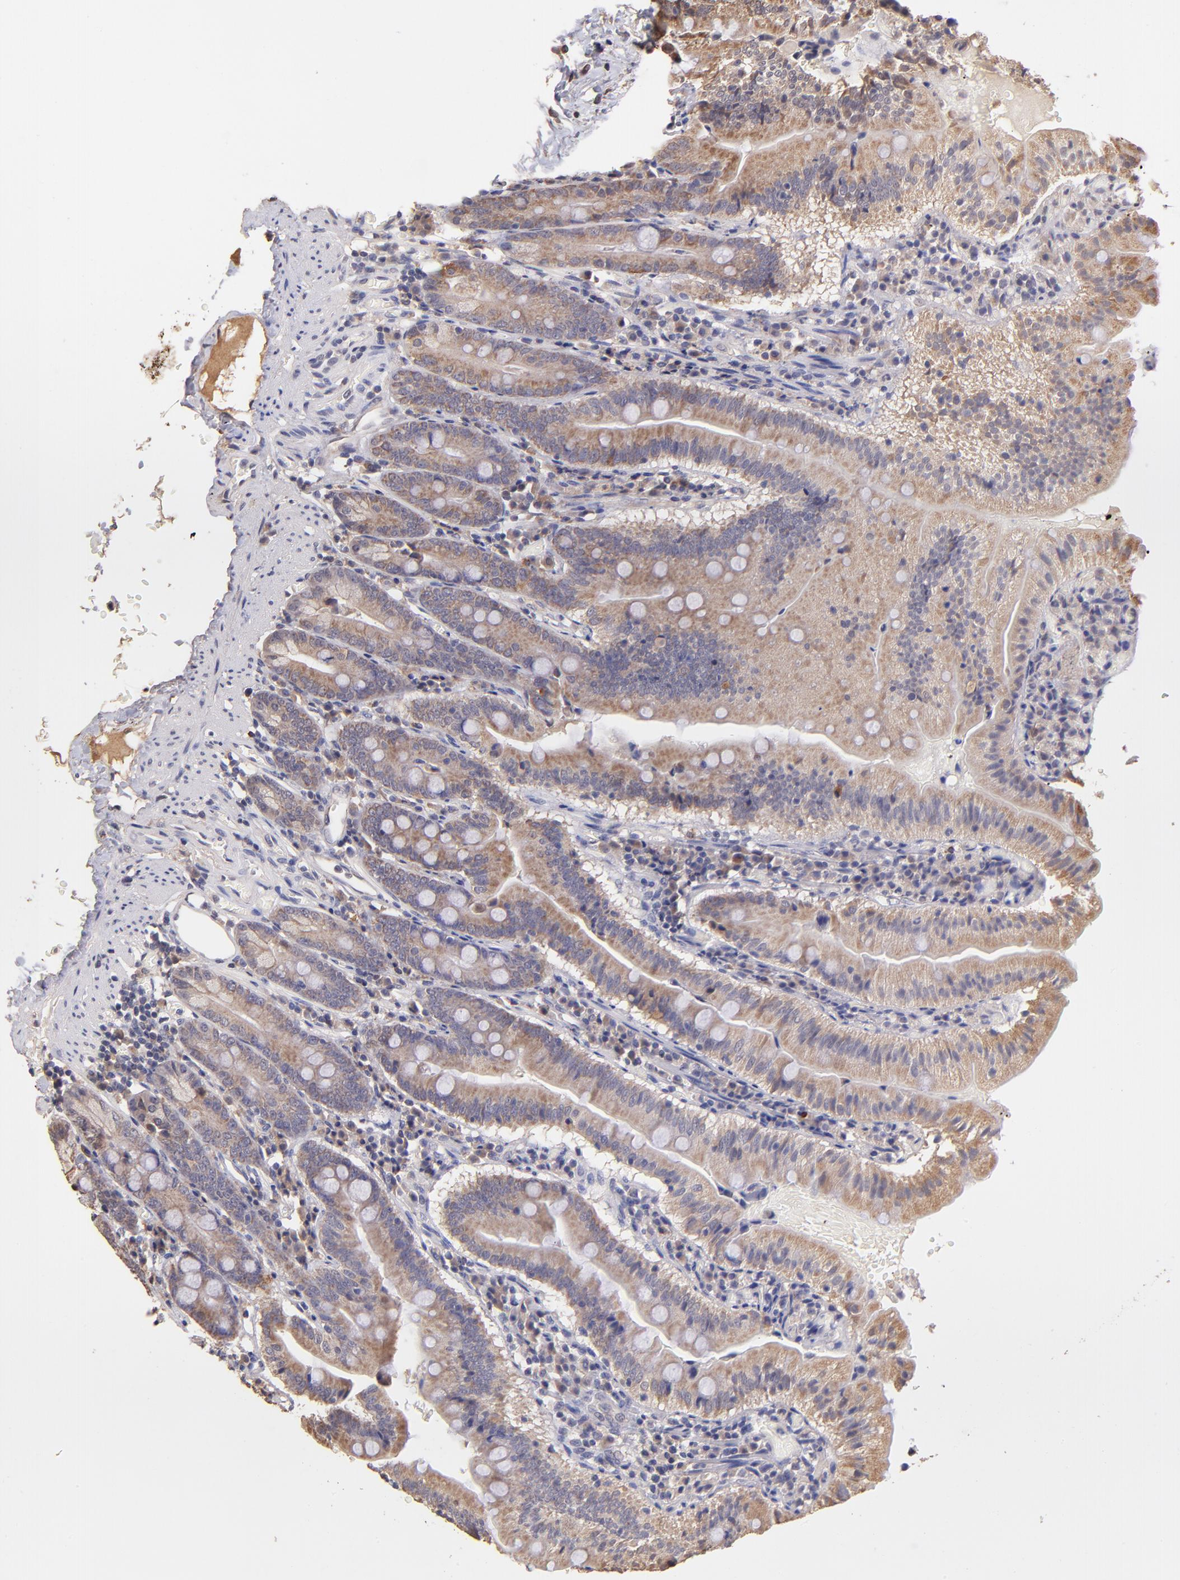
{"staining": {"intensity": "weak", "quantity": ">75%", "location": "cytoplasmic/membranous"}, "tissue": "small intestine", "cell_type": "Glandular cells", "image_type": "normal", "snomed": [{"axis": "morphology", "description": "Normal tissue, NOS"}, {"axis": "topography", "description": "Small intestine"}], "caption": "Immunohistochemistry (IHC) of normal human small intestine shows low levels of weak cytoplasmic/membranous positivity in about >75% of glandular cells.", "gene": "RNASEL", "patient": {"sex": "male", "age": 71}}